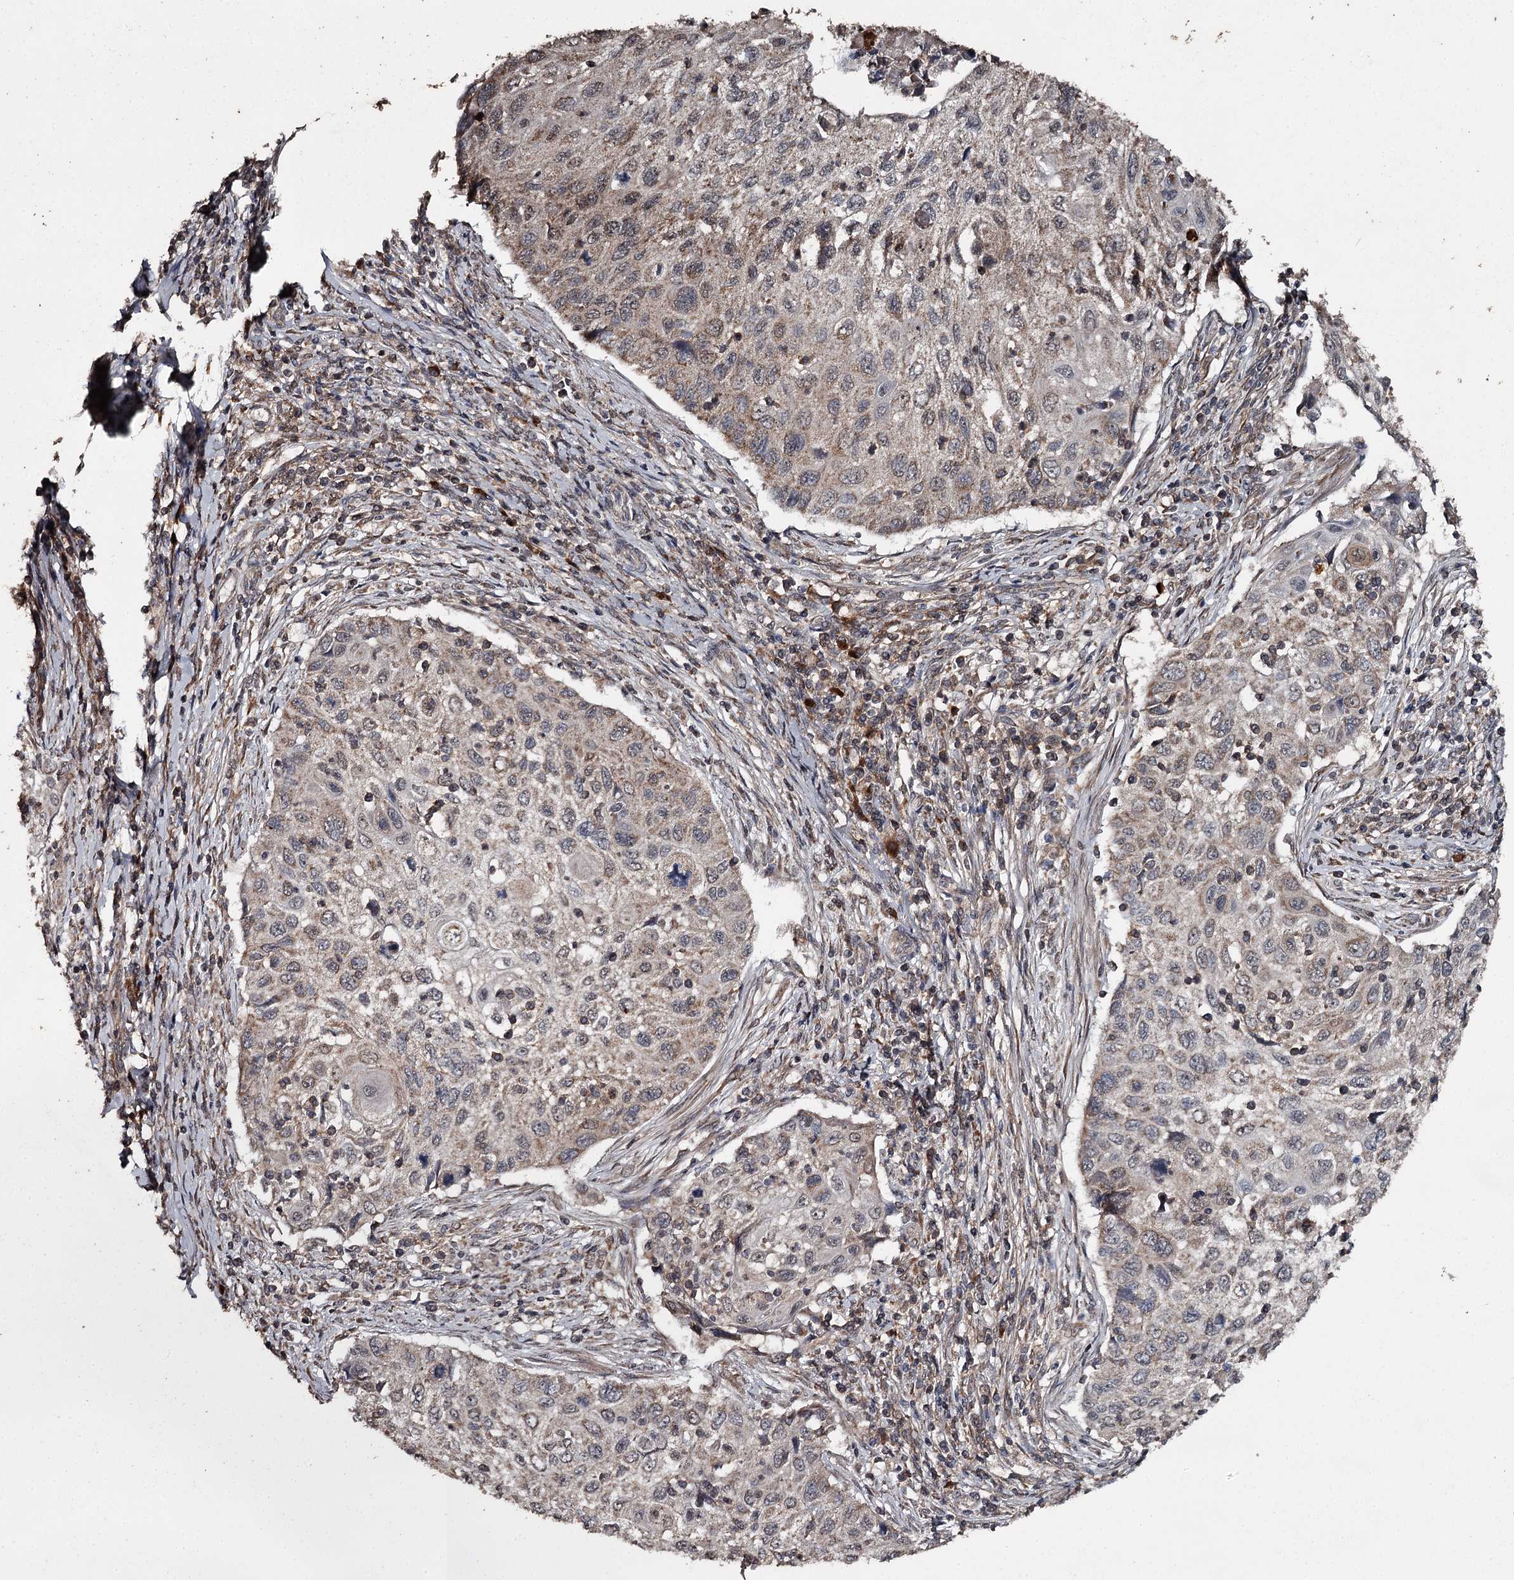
{"staining": {"intensity": "moderate", "quantity": ">75%", "location": "cytoplasmic/membranous"}, "tissue": "cervical cancer", "cell_type": "Tumor cells", "image_type": "cancer", "snomed": [{"axis": "morphology", "description": "Squamous cell carcinoma, NOS"}, {"axis": "topography", "description": "Cervix"}], "caption": "This micrograph reveals immunohistochemistry staining of cervical squamous cell carcinoma, with medium moderate cytoplasmic/membranous expression in about >75% of tumor cells.", "gene": "WIPI1", "patient": {"sex": "female", "age": 70}}